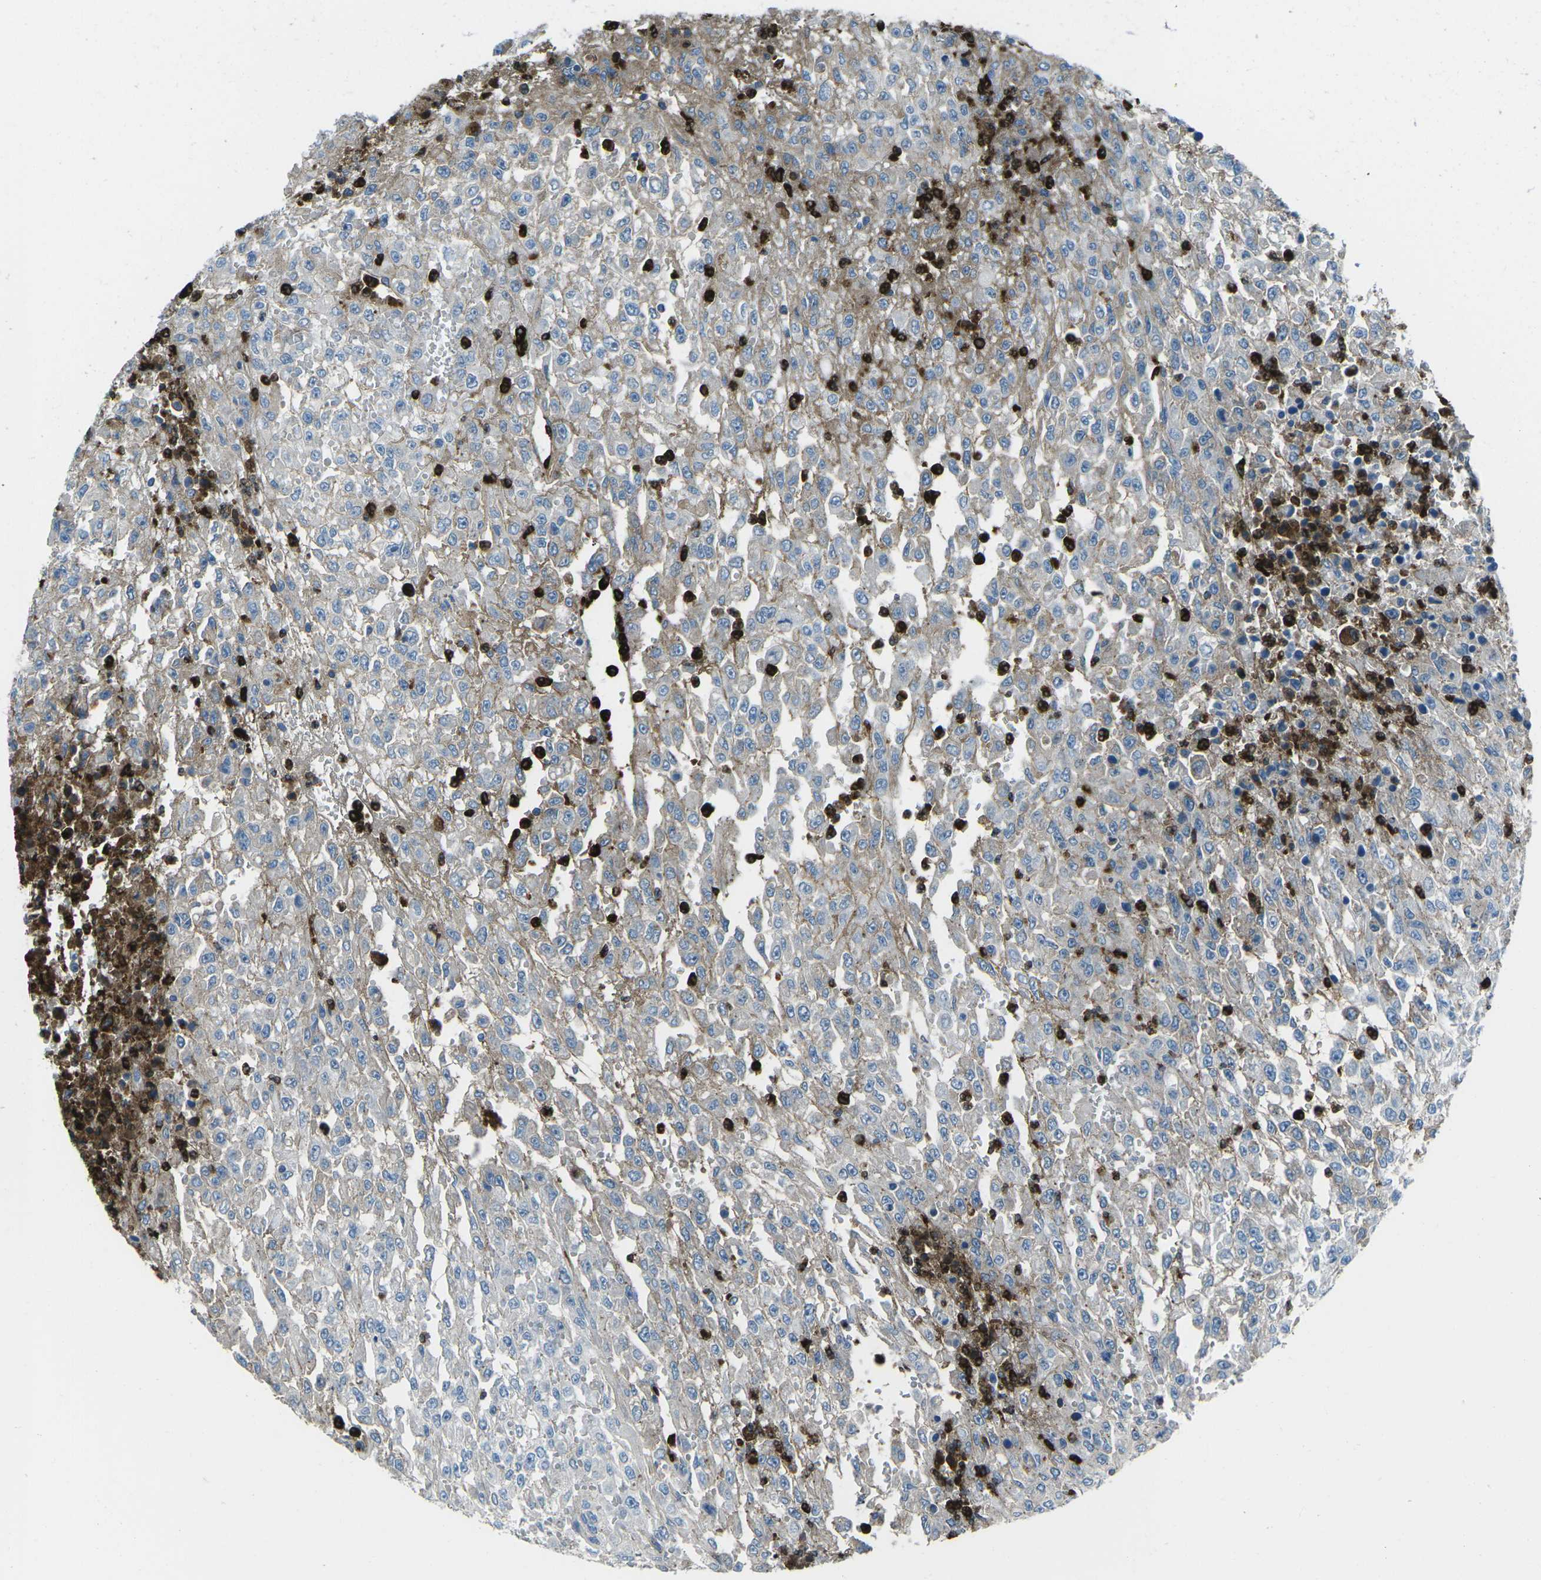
{"staining": {"intensity": "weak", "quantity": ">75%", "location": "cytoplasmic/membranous"}, "tissue": "urothelial cancer", "cell_type": "Tumor cells", "image_type": "cancer", "snomed": [{"axis": "morphology", "description": "Urothelial carcinoma, High grade"}, {"axis": "topography", "description": "Urinary bladder"}], "caption": "Human urothelial cancer stained with a brown dye reveals weak cytoplasmic/membranous positive positivity in approximately >75% of tumor cells.", "gene": "FCN1", "patient": {"sex": "male", "age": 46}}